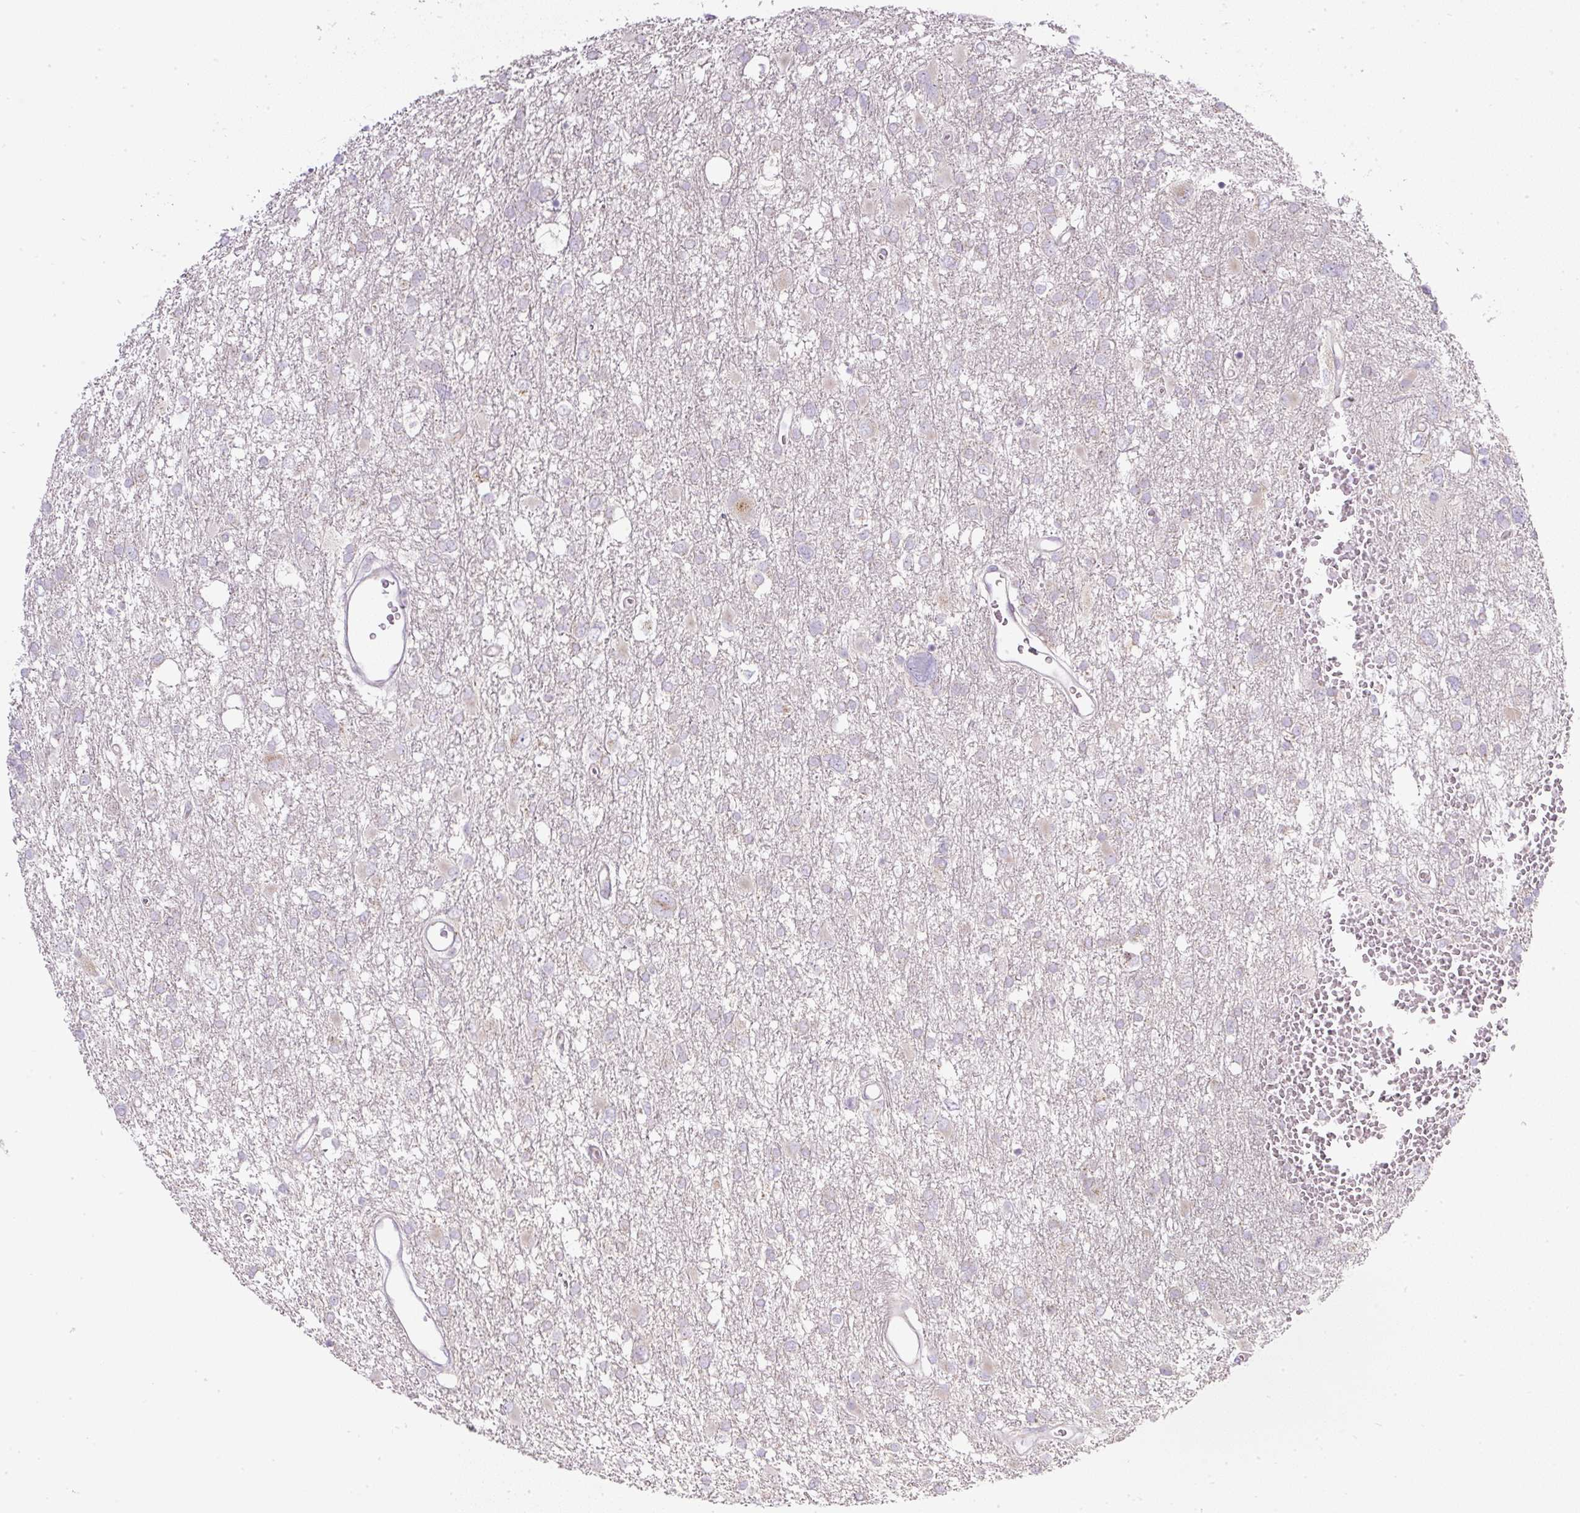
{"staining": {"intensity": "negative", "quantity": "none", "location": "none"}, "tissue": "glioma", "cell_type": "Tumor cells", "image_type": "cancer", "snomed": [{"axis": "morphology", "description": "Glioma, malignant, High grade"}, {"axis": "topography", "description": "Brain"}], "caption": "A histopathology image of malignant glioma (high-grade) stained for a protein demonstrates no brown staining in tumor cells.", "gene": "MLX", "patient": {"sex": "male", "age": 61}}